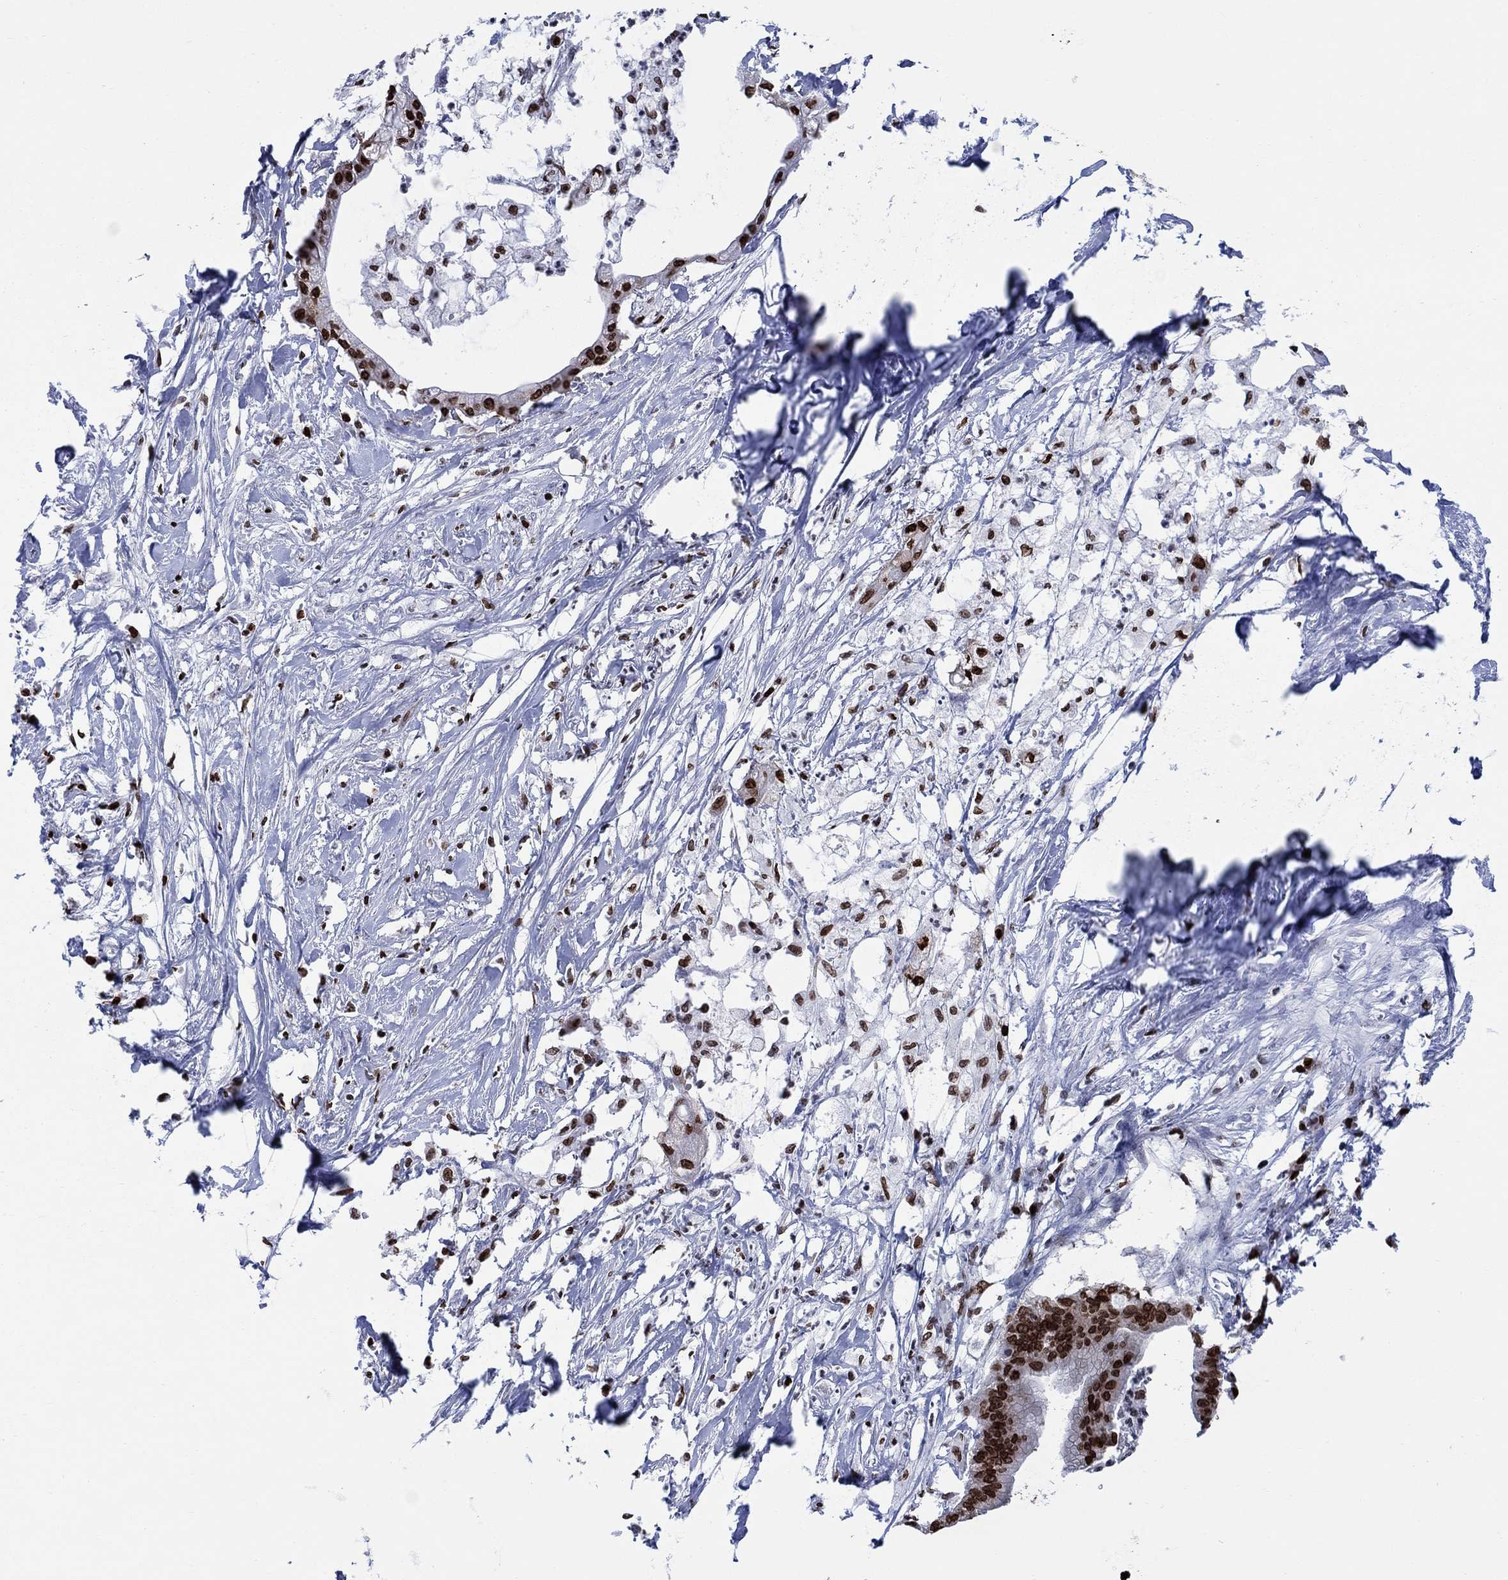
{"staining": {"intensity": "strong", "quantity": ">75%", "location": "nuclear"}, "tissue": "pancreatic cancer", "cell_type": "Tumor cells", "image_type": "cancer", "snomed": [{"axis": "morphology", "description": "Normal tissue, NOS"}, {"axis": "morphology", "description": "Adenocarcinoma, NOS"}, {"axis": "topography", "description": "Pancreas"}], "caption": "Protein staining of adenocarcinoma (pancreatic) tissue demonstrates strong nuclear positivity in approximately >75% of tumor cells. Using DAB (3,3'-diaminobenzidine) (brown) and hematoxylin (blue) stains, captured at high magnification using brightfield microscopy.", "gene": "HMGA1", "patient": {"sex": "female", "age": 58}}